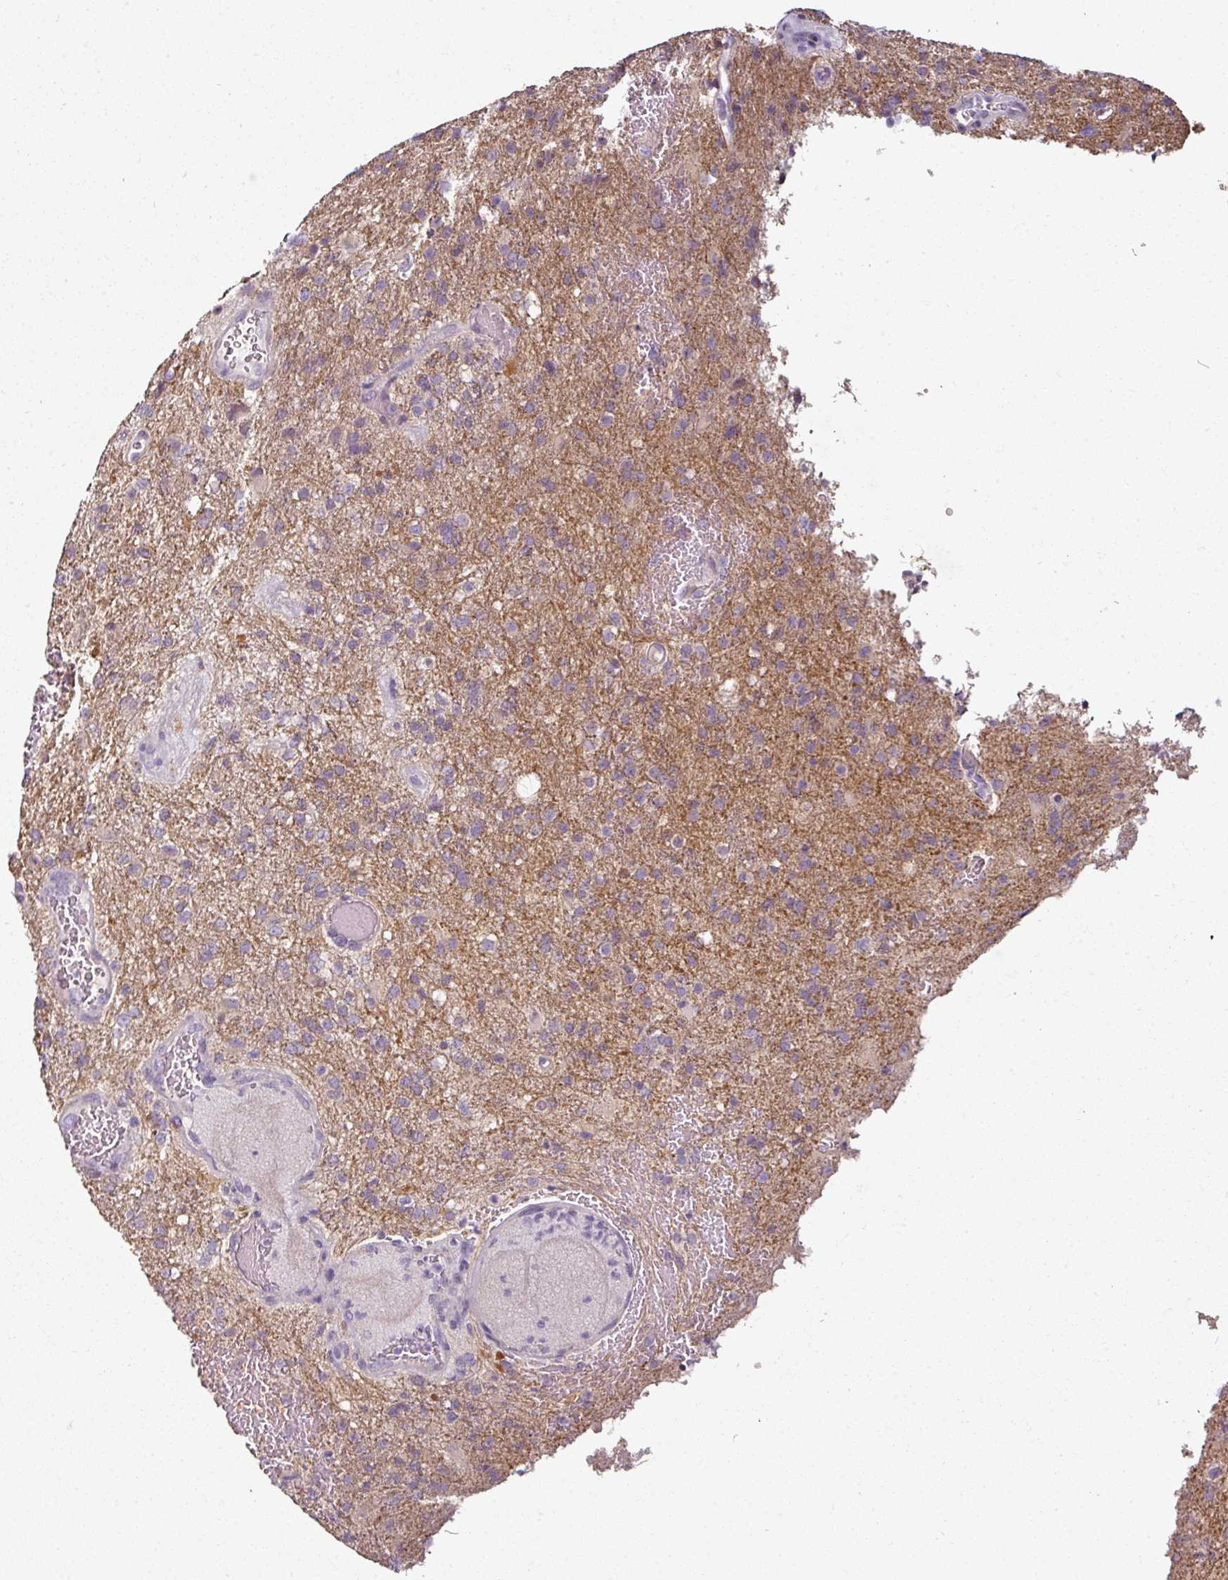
{"staining": {"intensity": "negative", "quantity": "none", "location": "none"}, "tissue": "glioma", "cell_type": "Tumor cells", "image_type": "cancer", "snomed": [{"axis": "morphology", "description": "Glioma, malignant, High grade"}, {"axis": "topography", "description": "Brain"}], "caption": "Human glioma stained for a protein using immunohistochemistry (IHC) reveals no positivity in tumor cells.", "gene": "CAP2", "patient": {"sex": "female", "age": 74}}